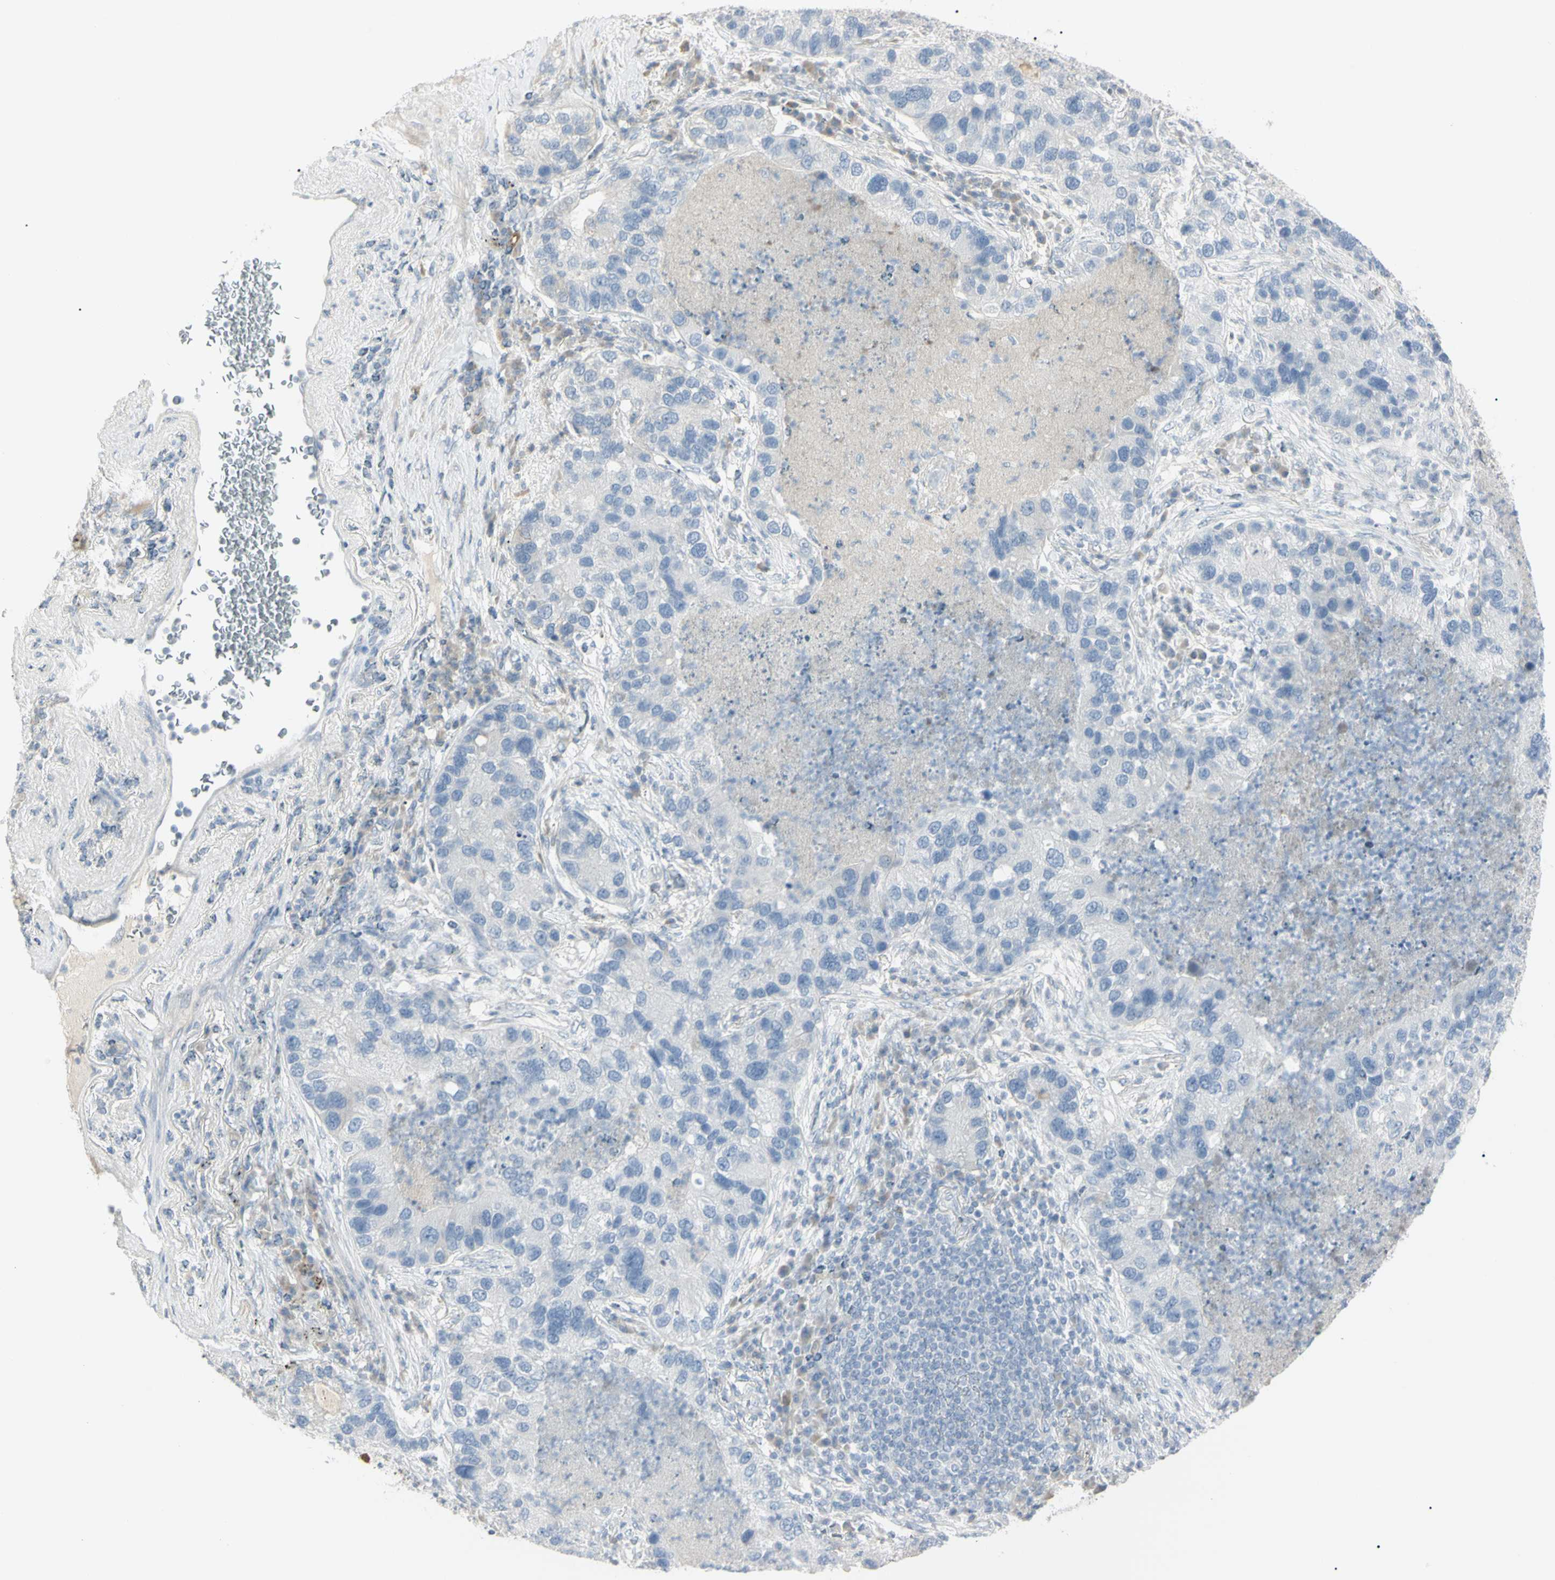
{"staining": {"intensity": "negative", "quantity": "none", "location": "none"}, "tissue": "lung cancer", "cell_type": "Tumor cells", "image_type": "cancer", "snomed": [{"axis": "morphology", "description": "Normal tissue, NOS"}, {"axis": "morphology", "description": "Adenocarcinoma, NOS"}, {"axis": "topography", "description": "Bronchus"}, {"axis": "topography", "description": "Lung"}], "caption": "A high-resolution micrograph shows IHC staining of lung cancer (adenocarcinoma), which displays no significant staining in tumor cells. The staining is performed using DAB (3,3'-diaminobenzidine) brown chromogen with nuclei counter-stained in using hematoxylin.", "gene": "PIP", "patient": {"sex": "male", "age": 54}}